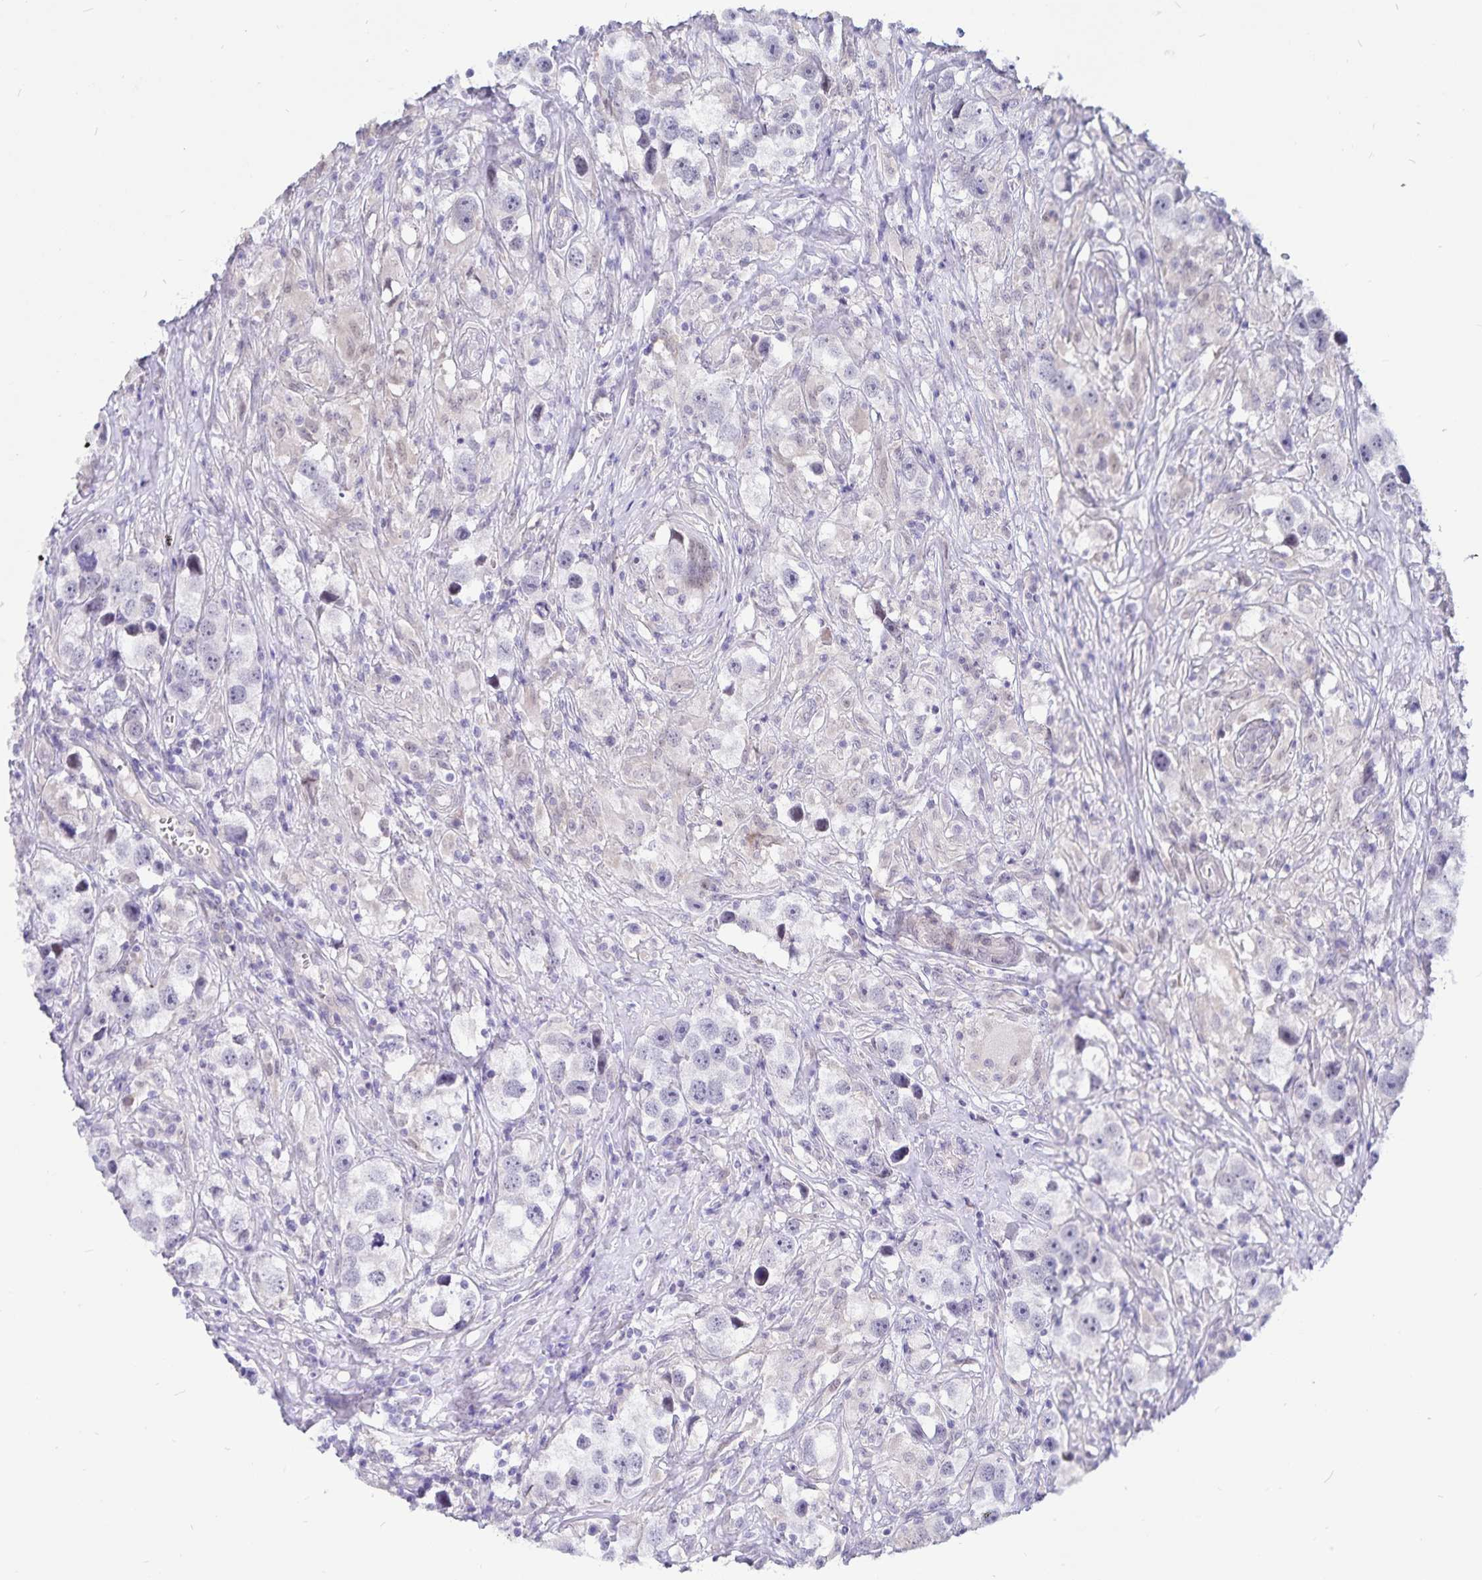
{"staining": {"intensity": "negative", "quantity": "none", "location": "none"}, "tissue": "testis cancer", "cell_type": "Tumor cells", "image_type": "cancer", "snomed": [{"axis": "morphology", "description": "Seminoma, NOS"}, {"axis": "topography", "description": "Testis"}], "caption": "Photomicrograph shows no protein positivity in tumor cells of testis seminoma tissue. (Stains: DAB (3,3'-diaminobenzidine) immunohistochemistry with hematoxylin counter stain, Microscopy: brightfield microscopy at high magnification).", "gene": "ATP2A2", "patient": {"sex": "male", "age": 49}}